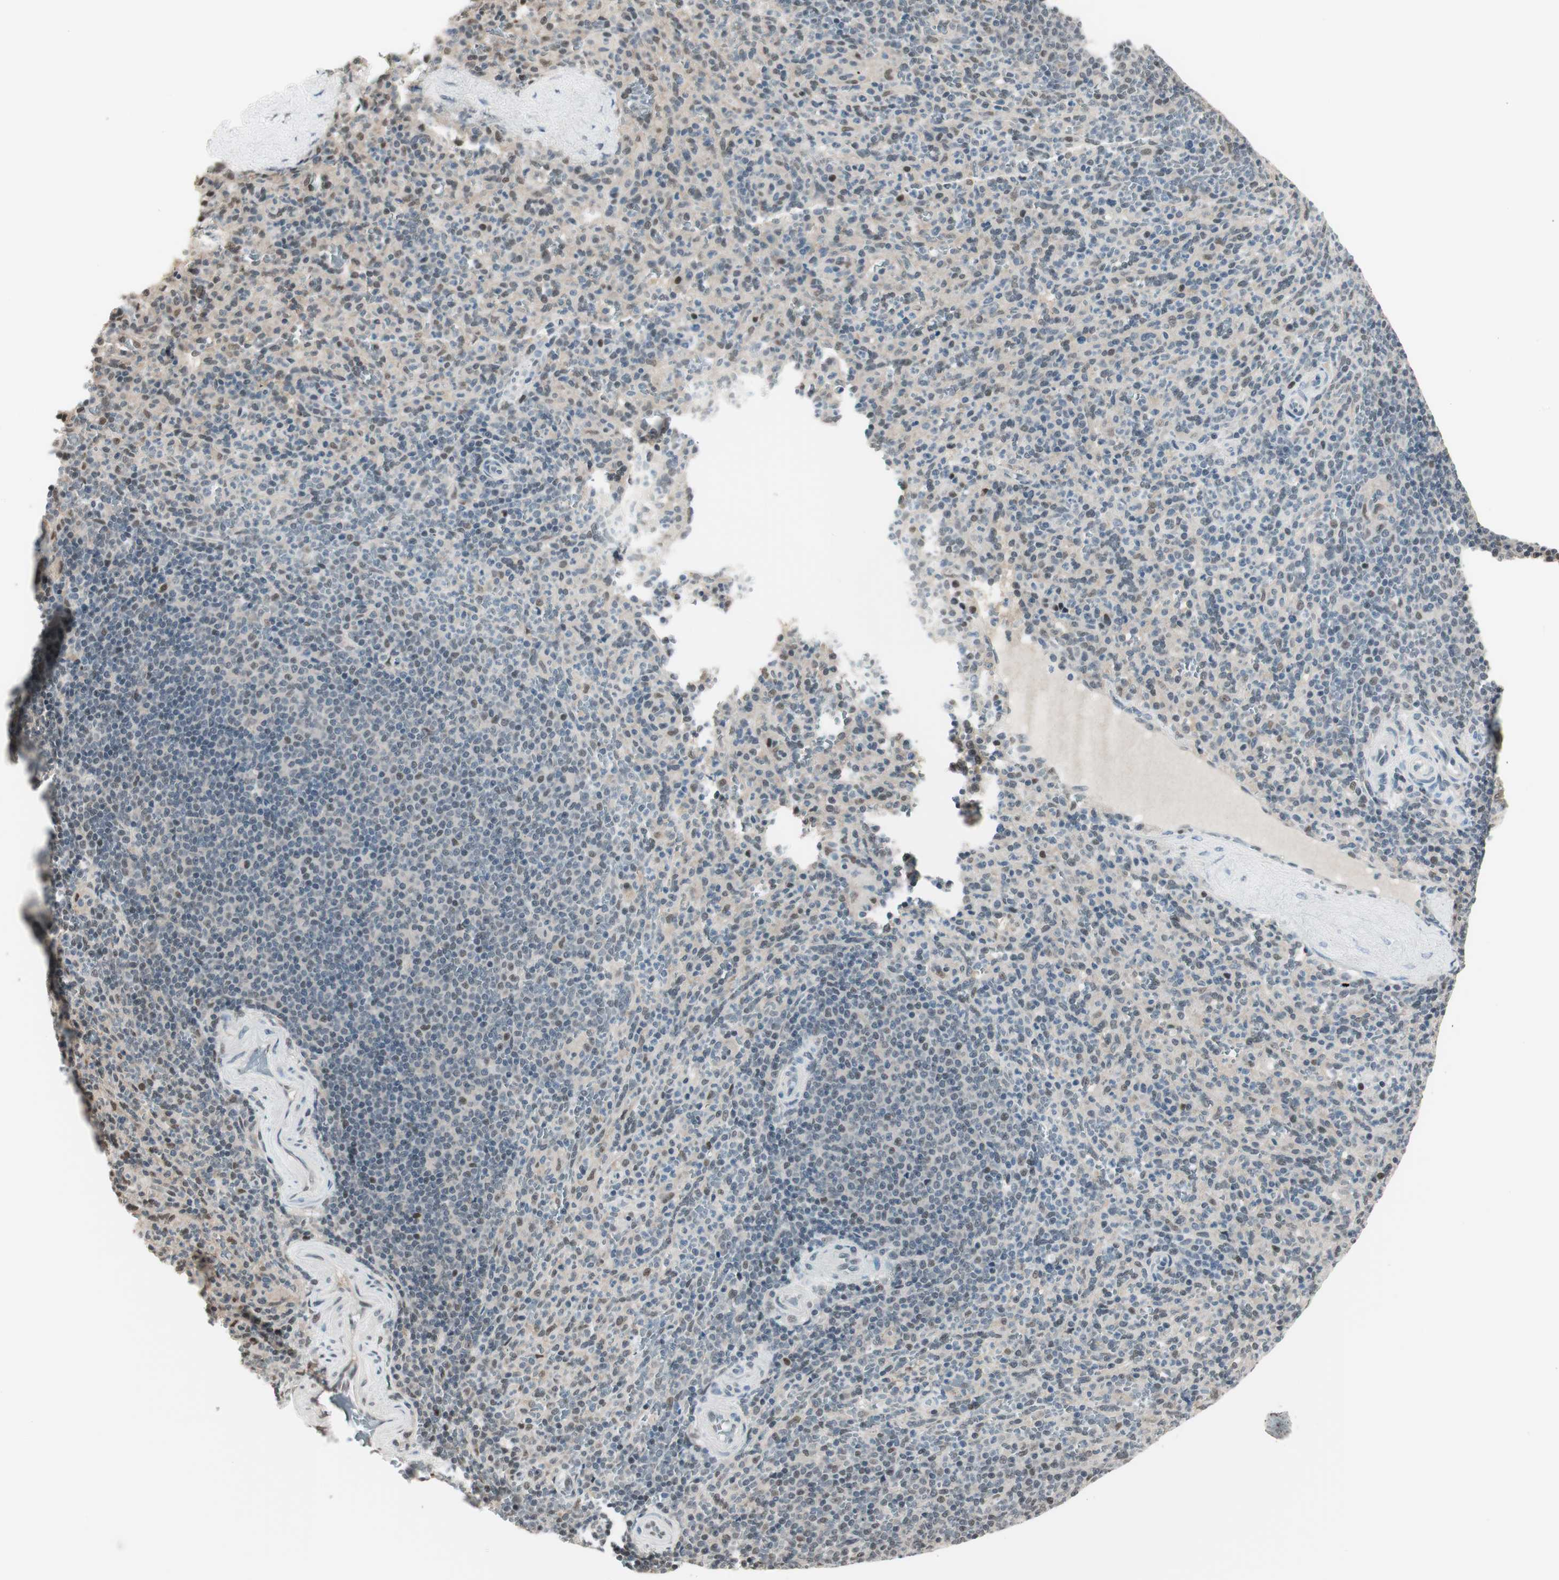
{"staining": {"intensity": "weak", "quantity": "<25%", "location": "nuclear"}, "tissue": "spleen", "cell_type": "Cells in red pulp", "image_type": "normal", "snomed": [{"axis": "morphology", "description": "Normal tissue, NOS"}, {"axis": "topography", "description": "Spleen"}], "caption": "DAB (3,3'-diaminobenzidine) immunohistochemical staining of unremarkable human spleen shows no significant positivity in cells in red pulp. (Brightfield microscopy of DAB (3,3'-diaminobenzidine) immunohistochemistry at high magnification).", "gene": "LONP2", "patient": {"sex": "male", "age": 36}}